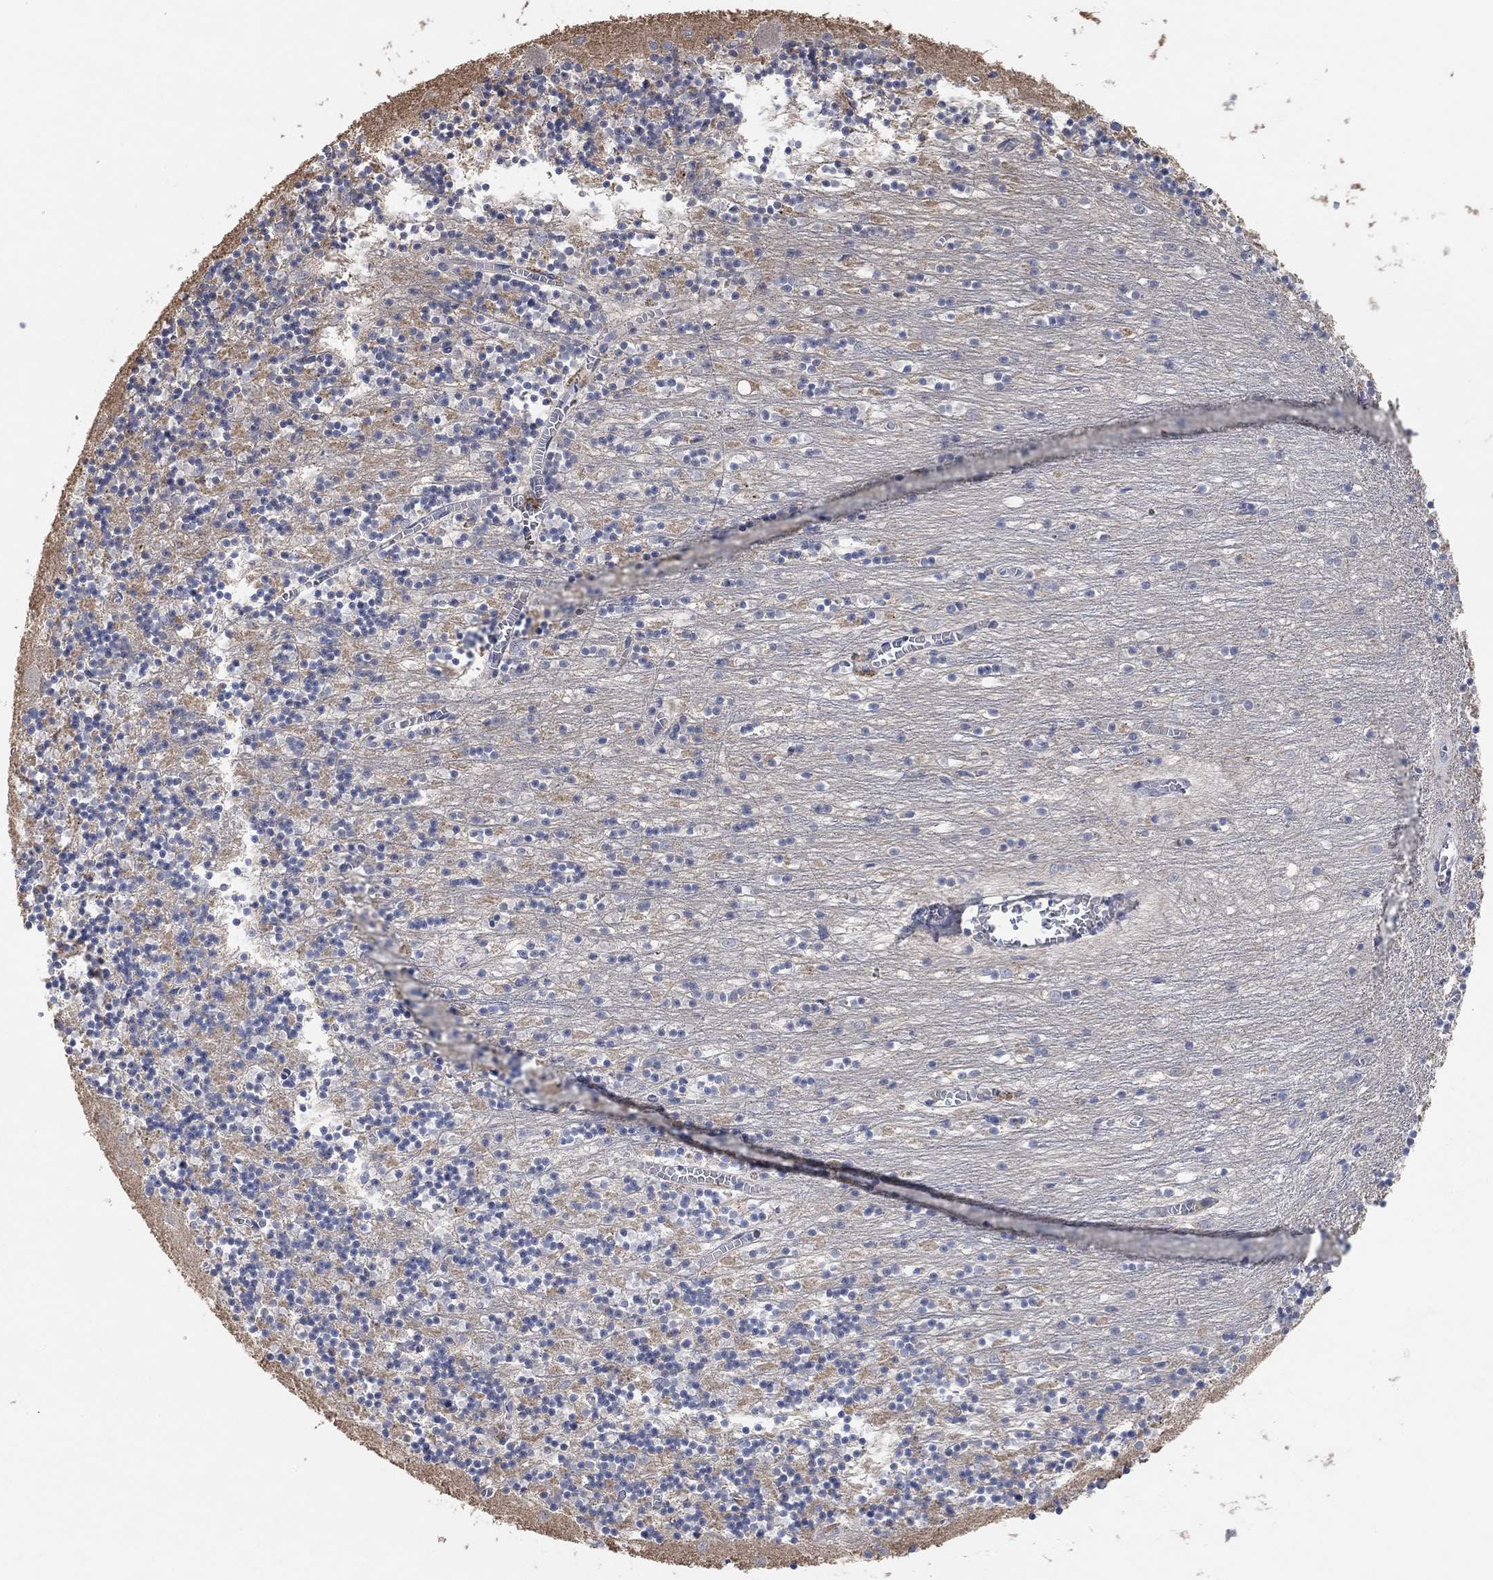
{"staining": {"intensity": "moderate", "quantity": "<25%", "location": "cytoplasmic/membranous"}, "tissue": "cerebellum", "cell_type": "Cells in granular layer", "image_type": "normal", "snomed": [{"axis": "morphology", "description": "Normal tissue, NOS"}, {"axis": "topography", "description": "Cerebellum"}], "caption": "Benign cerebellum was stained to show a protein in brown. There is low levels of moderate cytoplasmic/membranous positivity in approximately <25% of cells in granular layer. The staining was performed using DAB (3,3'-diaminobenzidine) to visualize the protein expression in brown, while the nuclei were stained in blue with hematoxylin (Magnification: 20x).", "gene": "UNC5B", "patient": {"sex": "female", "age": 64}}